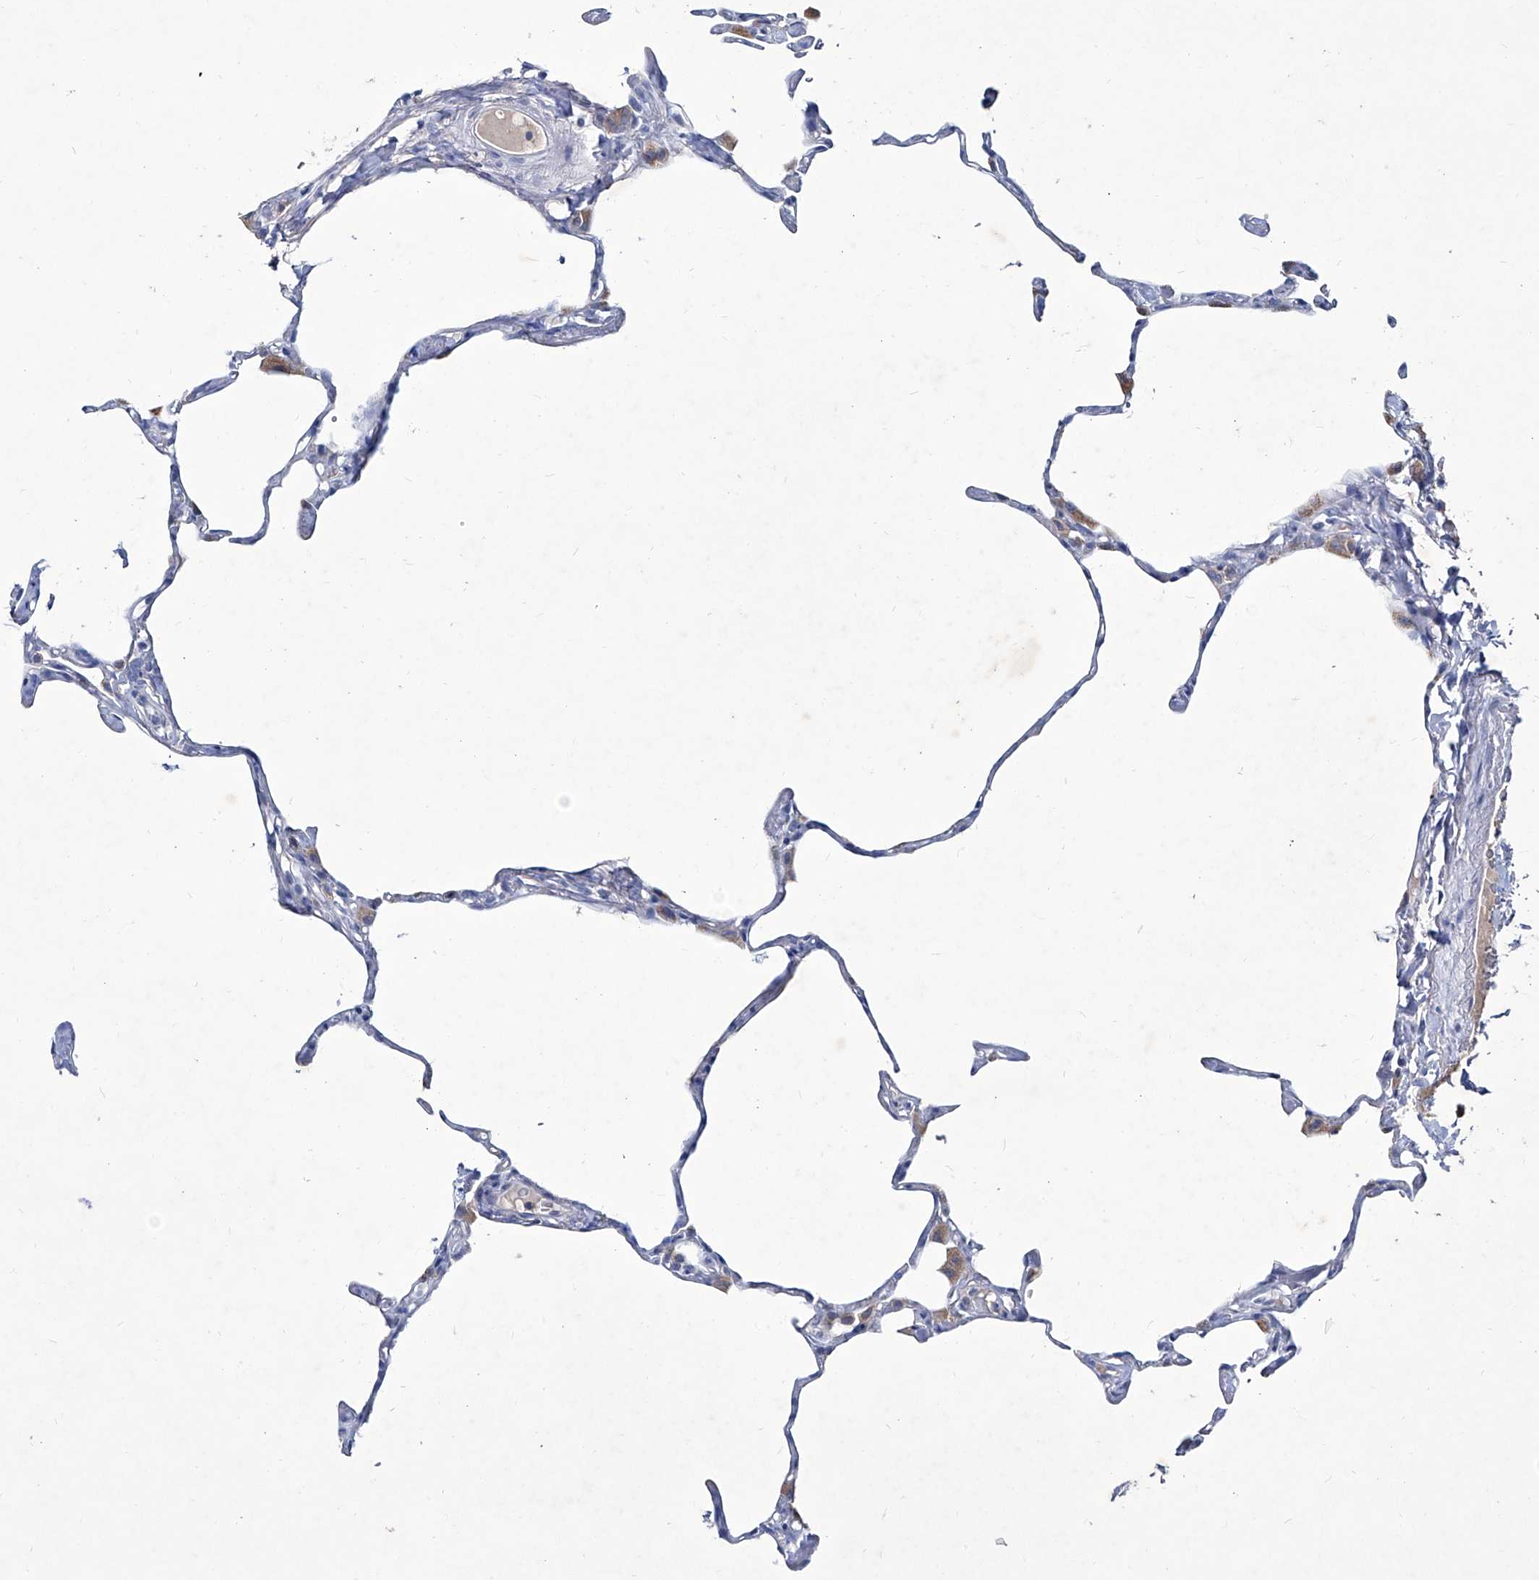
{"staining": {"intensity": "negative", "quantity": "none", "location": "none"}, "tissue": "lung", "cell_type": "Alveolar cells", "image_type": "normal", "snomed": [{"axis": "morphology", "description": "Normal tissue, NOS"}, {"axis": "topography", "description": "Lung"}], "caption": "A high-resolution image shows immunohistochemistry staining of benign lung, which exhibits no significant positivity in alveolar cells.", "gene": "KLHL17", "patient": {"sex": "male", "age": 65}}